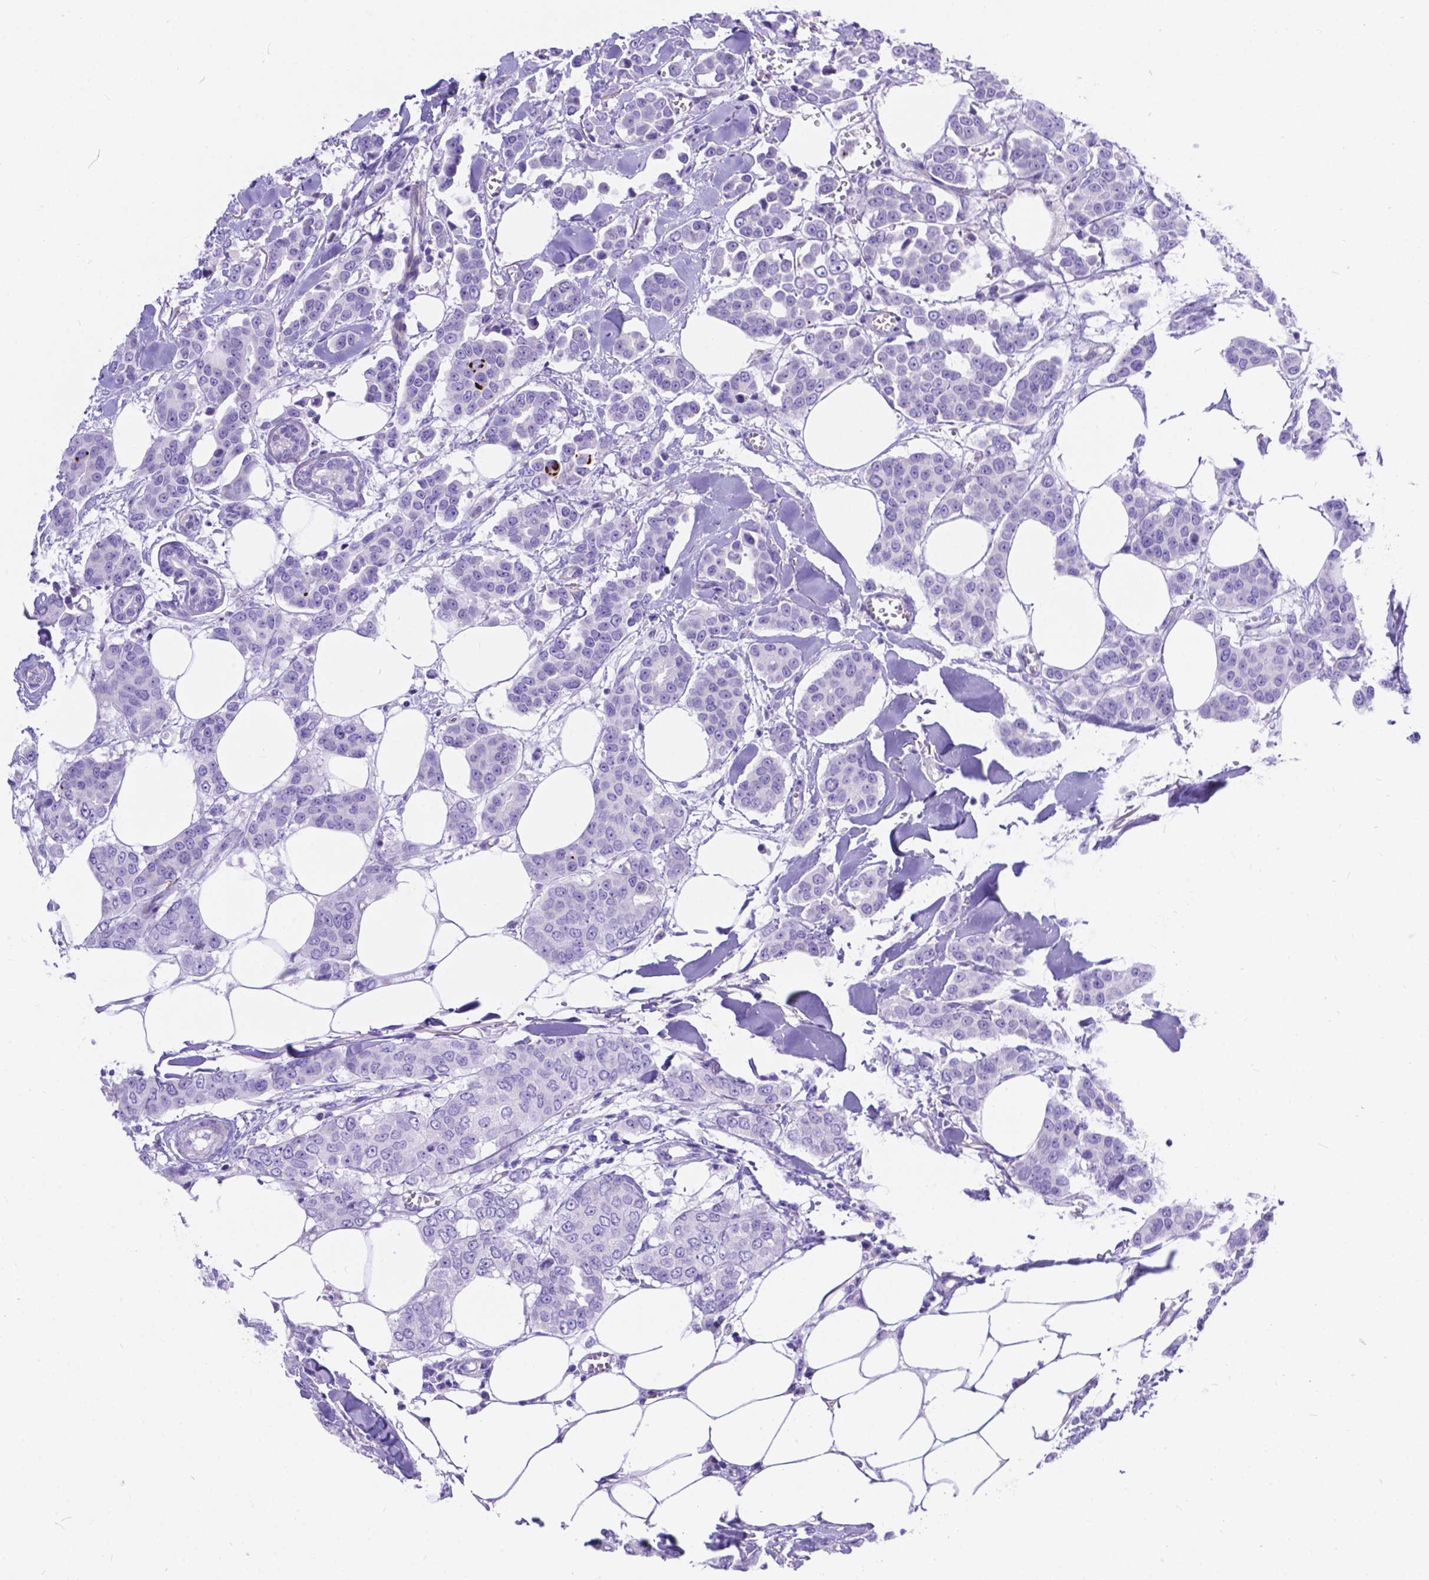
{"staining": {"intensity": "negative", "quantity": "none", "location": "none"}, "tissue": "breast cancer", "cell_type": "Tumor cells", "image_type": "cancer", "snomed": [{"axis": "morphology", "description": "Duct carcinoma"}, {"axis": "topography", "description": "Breast"}], "caption": "High power microscopy micrograph of an immunohistochemistry (IHC) histopathology image of breast cancer, revealing no significant expression in tumor cells.", "gene": "KLHL10", "patient": {"sex": "female", "age": 94}}